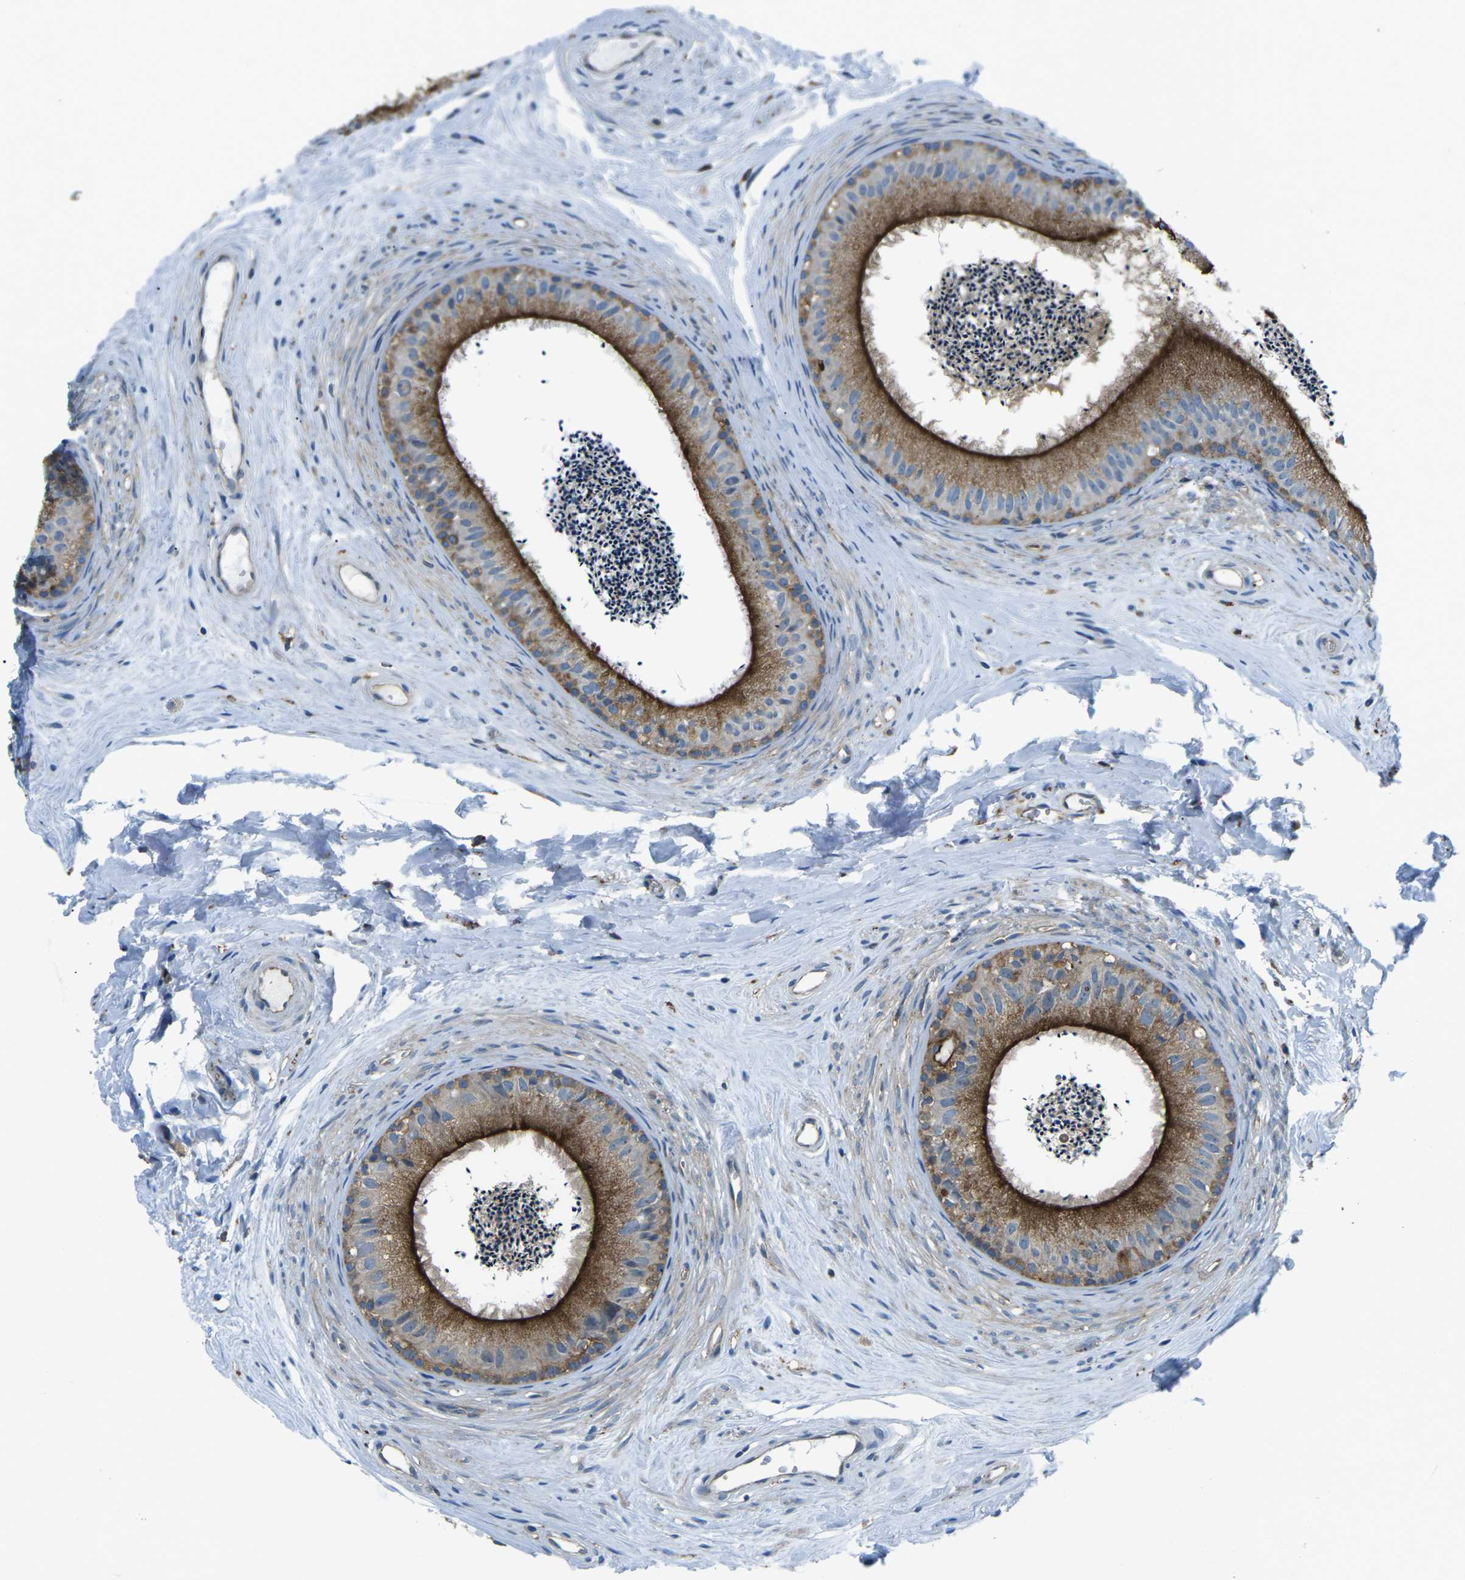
{"staining": {"intensity": "strong", "quantity": ">75%", "location": "cytoplasmic/membranous"}, "tissue": "epididymis", "cell_type": "Glandular cells", "image_type": "normal", "snomed": [{"axis": "morphology", "description": "Normal tissue, NOS"}, {"axis": "topography", "description": "Epididymis"}], "caption": "Immunohistochemistry of normal human epididymis displays high levels of strong cytoplasmic/membranous expression in about >75% of glandular cells. (DAB (3,3'-diaminobenzidine) = brown stain, brightfield microscopy at high magnification).", "gene": "CDK17", "patient": {"sex": "male", "age": 56}}